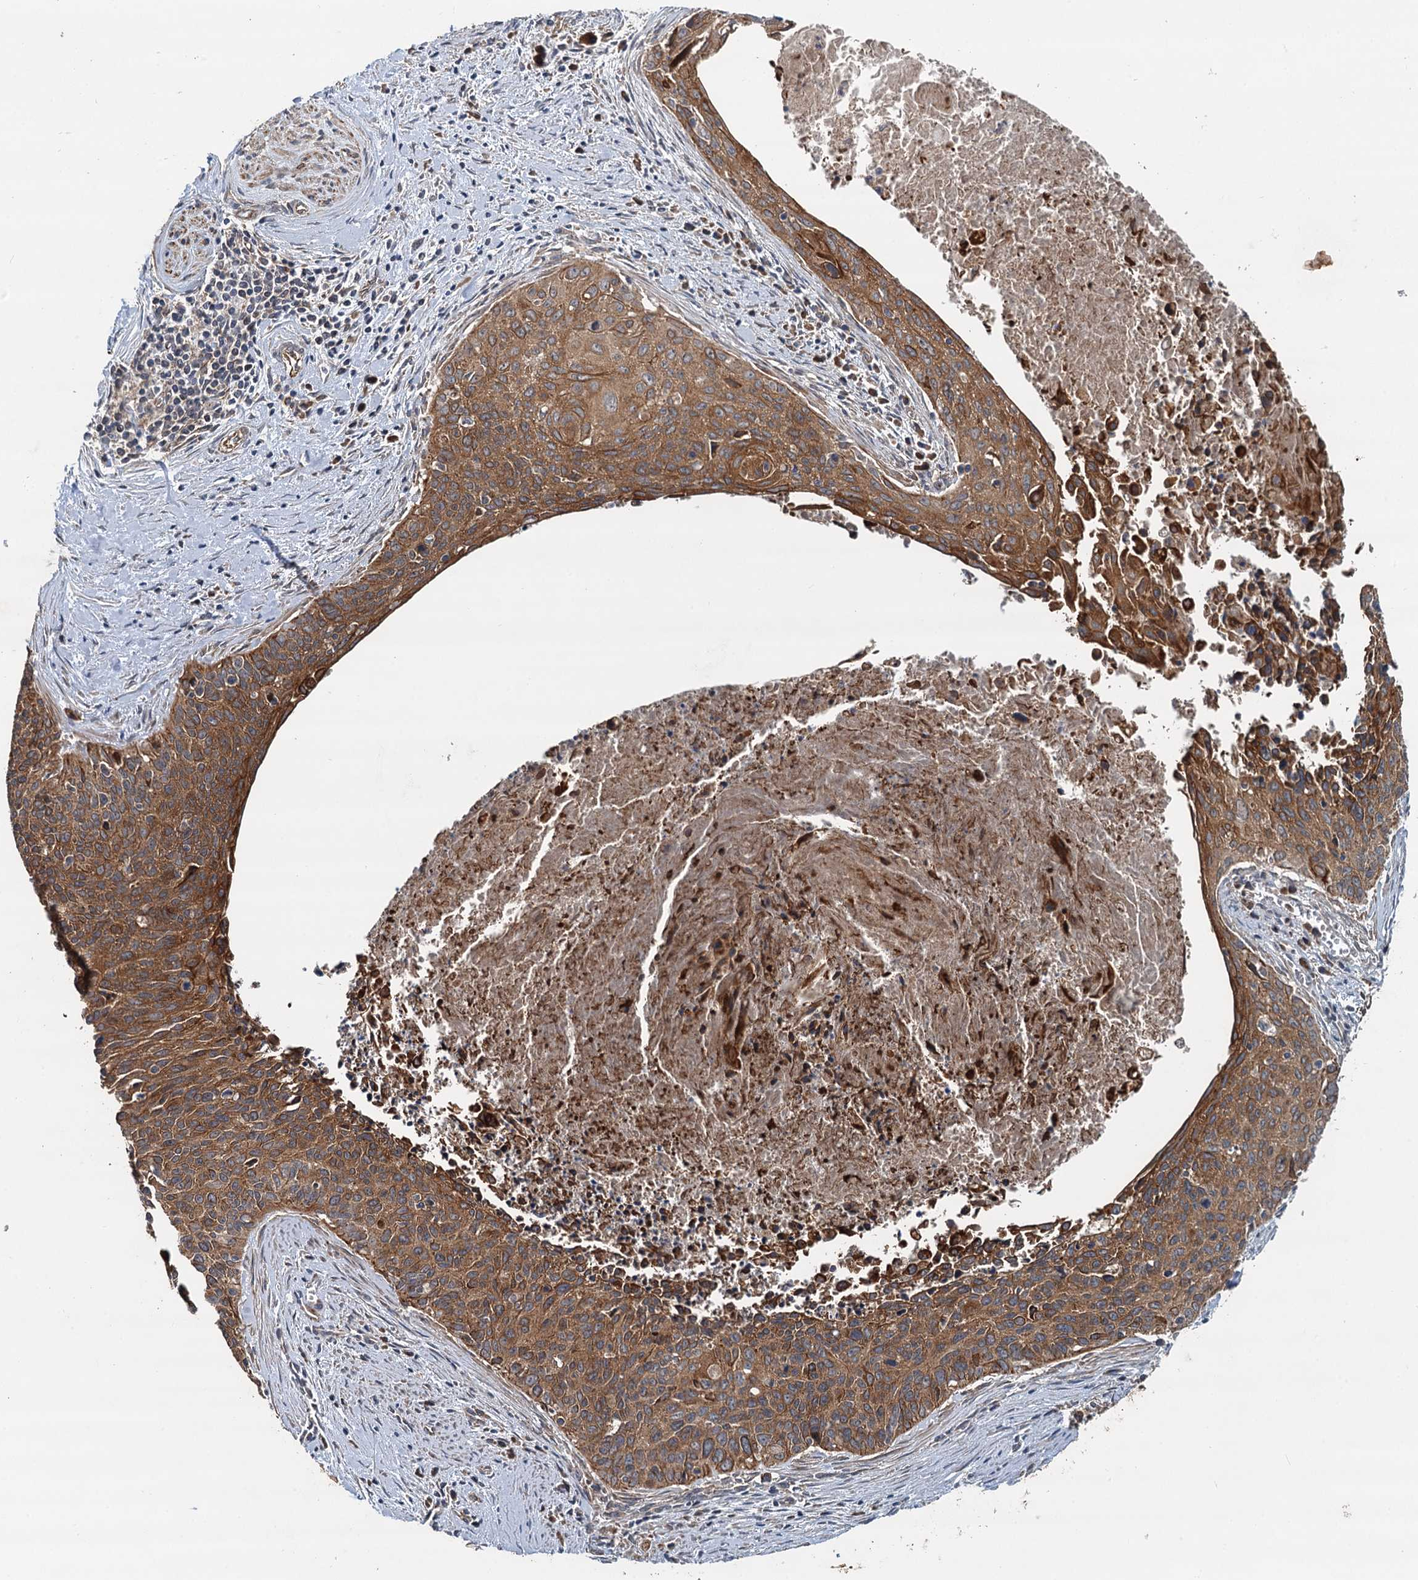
{"staining": {"intensity": "moderate", "quantity": ">75%", "location": "cytoplasmic/membranous"}, "tissue": "cervical cancer", "cell_type": "Tumor cells", "image_type": "cancer", "snomed": [{"axis": "morphology", "description": "Squamous cell carcinoma, NOS"}, {"axis": "topography", "description": "Cervix"}], "caption": "Squamous cell carcinoma (cervical) stained for a protein demonstrates moderate cytoplasmic/membranous positivity in tumor cells. (IHC, brightfield microscopy, high magnification).", "gene": "LRRK2", "patient": {"sex": "female", "age": 55}}